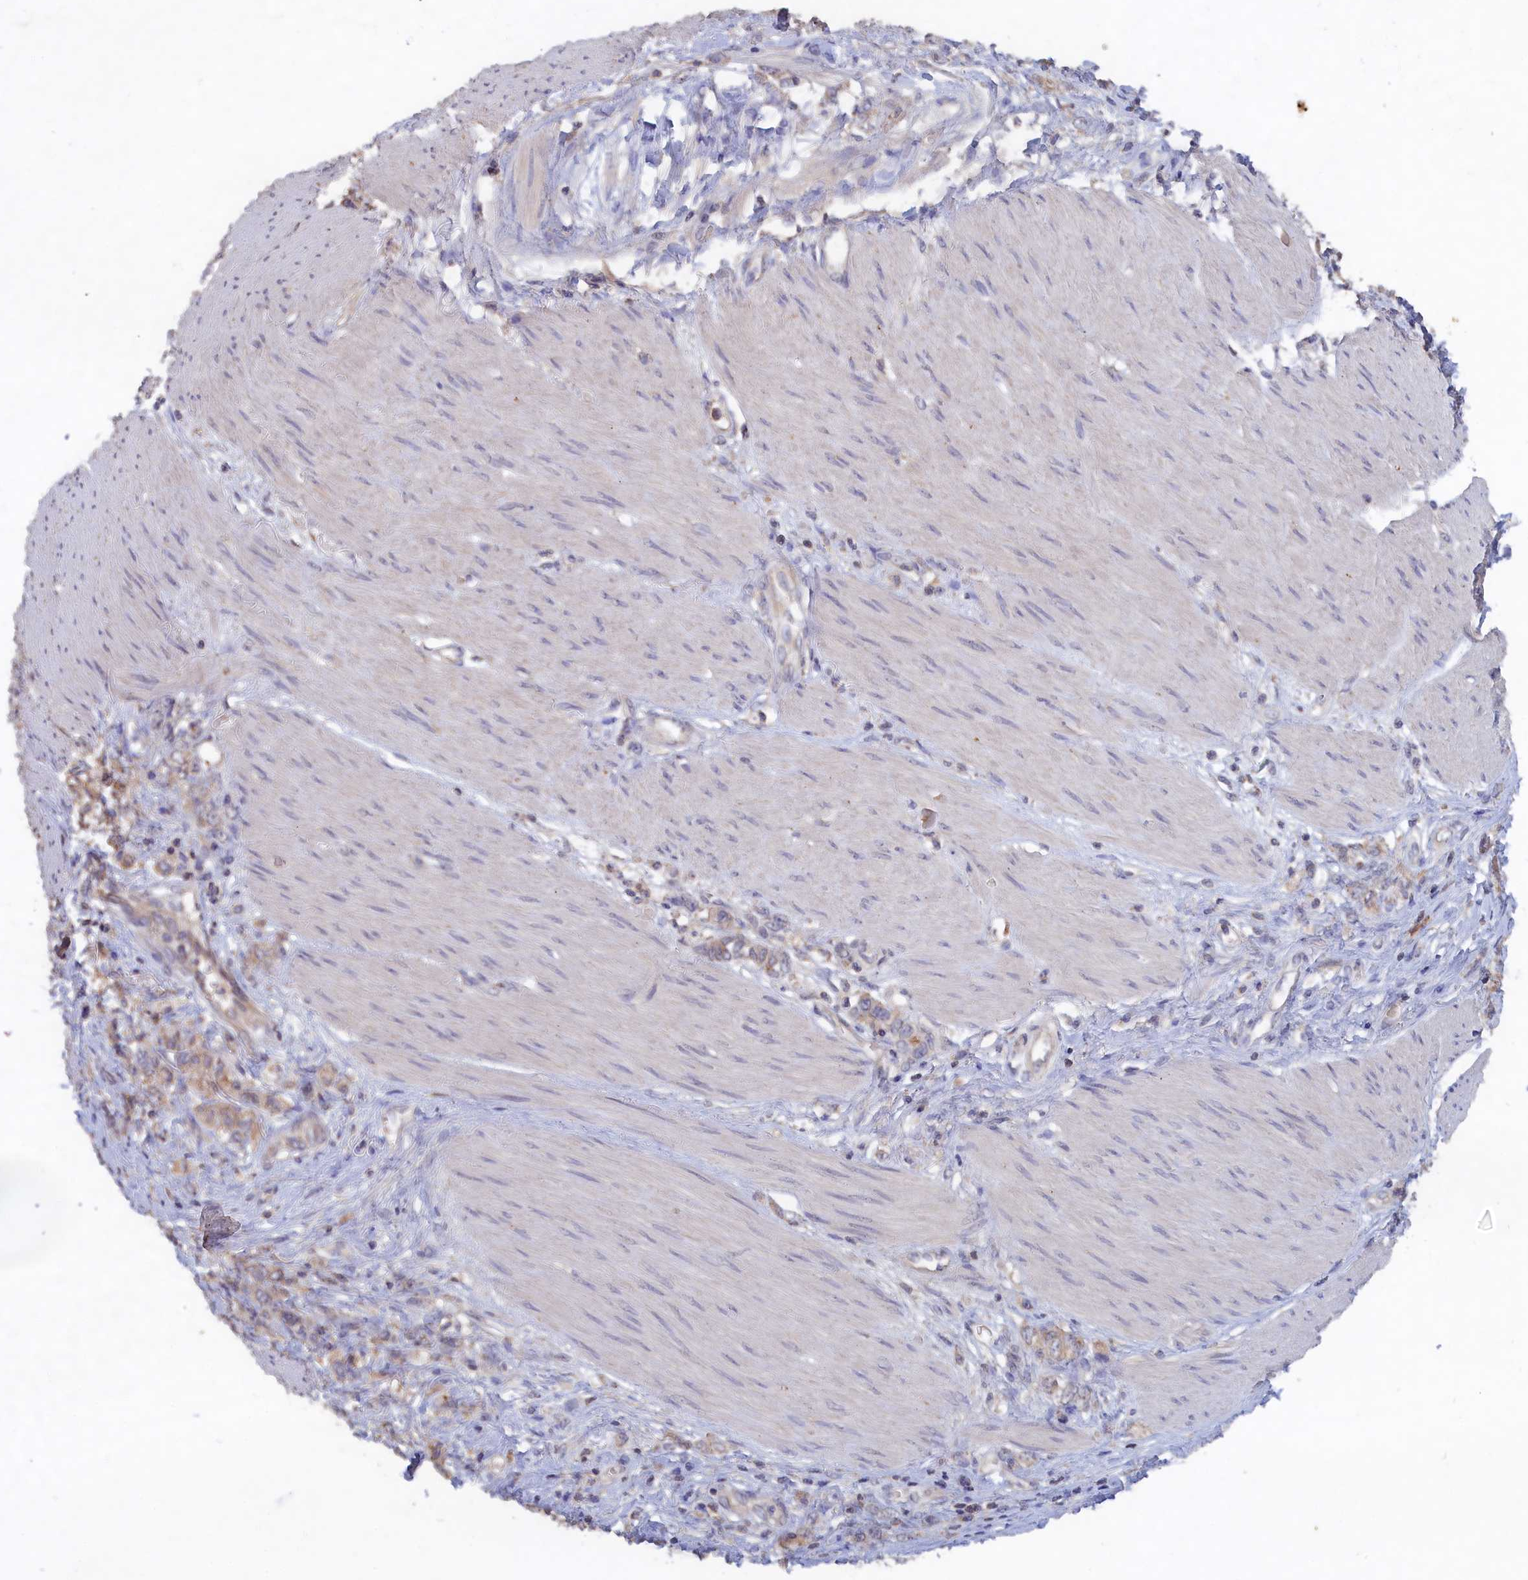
{"staining": {"intensity": "weak", "quantity": "<25%", "location": "cytoplasmic/membranous"}, "tissue": "stomach cancer", "cell_type": "Tumor cells", "image_type": "cancer", "snomed": [{"axis": "morphology", "description": "Adenocarcinoma, NOS"}, {"axis": "topography", "description": "Stomach"}], "caption": "IHC histopathology image of stomach adenocarcinoma stained for a protein (brown), which reveals no staining in tumor cells. (Brightfield microscopy of DAB (3,3'-diaminobenzidine) immunohistochemistry (IHC) at high magnification).", "gene": "CELF5", "patient": {"sex": "female", "age": 76}}